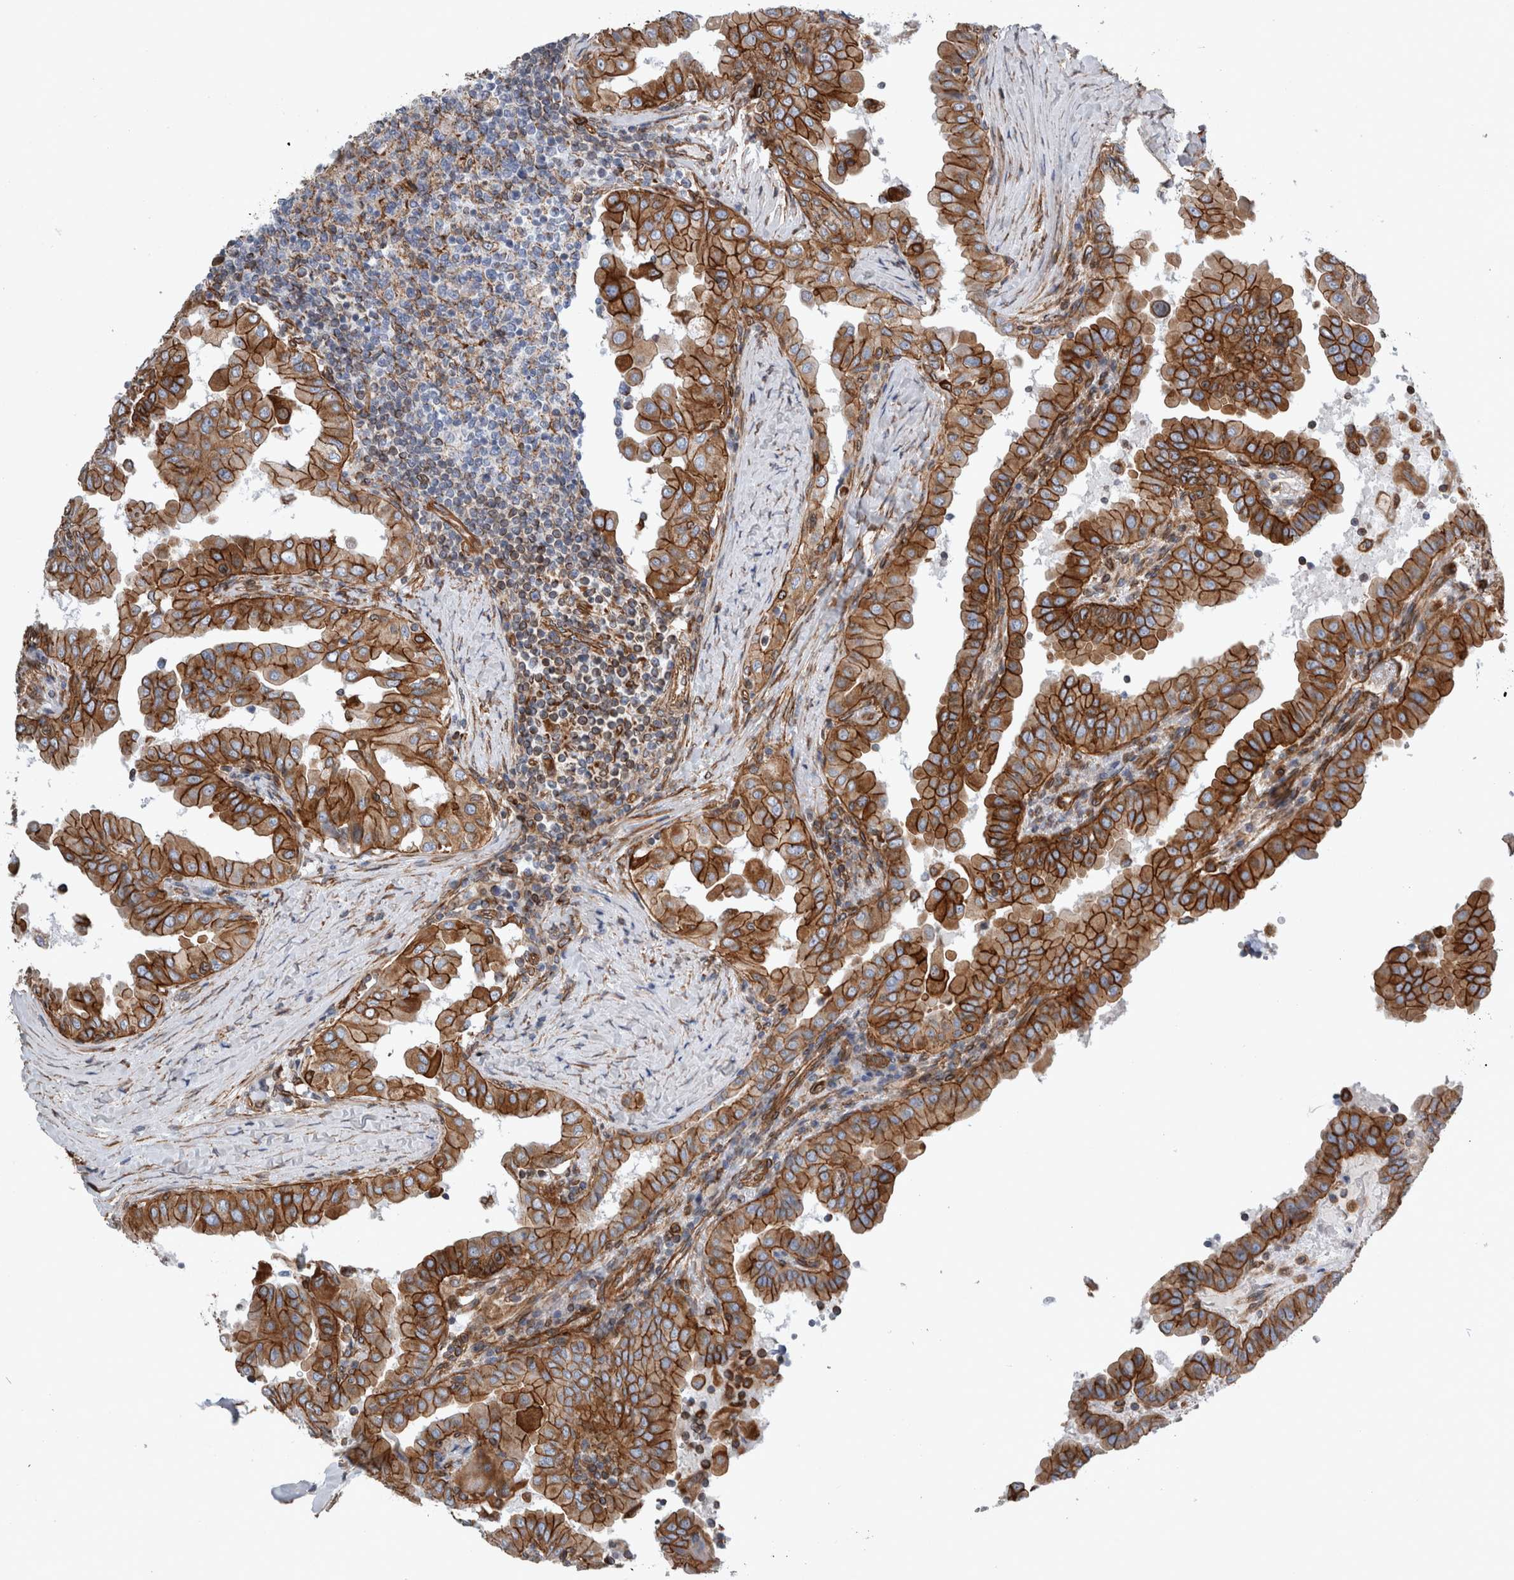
{"staining": {"intensity": "strong", "quantity": ">75%", "location": "cytoplasmic/membranous"}, "tissue": "thyroid cancer", "cell_type": "Tumor cells", "image_type": "cancer", "snomed": [{"axis": "morphology", "description": "Papillary adenocarcinoma, NOS"}, {"axis": "topography", "description": "Thyroid gland"}], "caption": "The micrograph exhibits a brown stain indicating the presence of a protein in the cytoplasmic/membranous of tumor cells in papillary adenocarcinoma (thyroid). (brown staining indicates protein expression, while blue staining denotes nuclei).", "gene": "PLEC", "patient": {"sex": "male", "age": 33}}